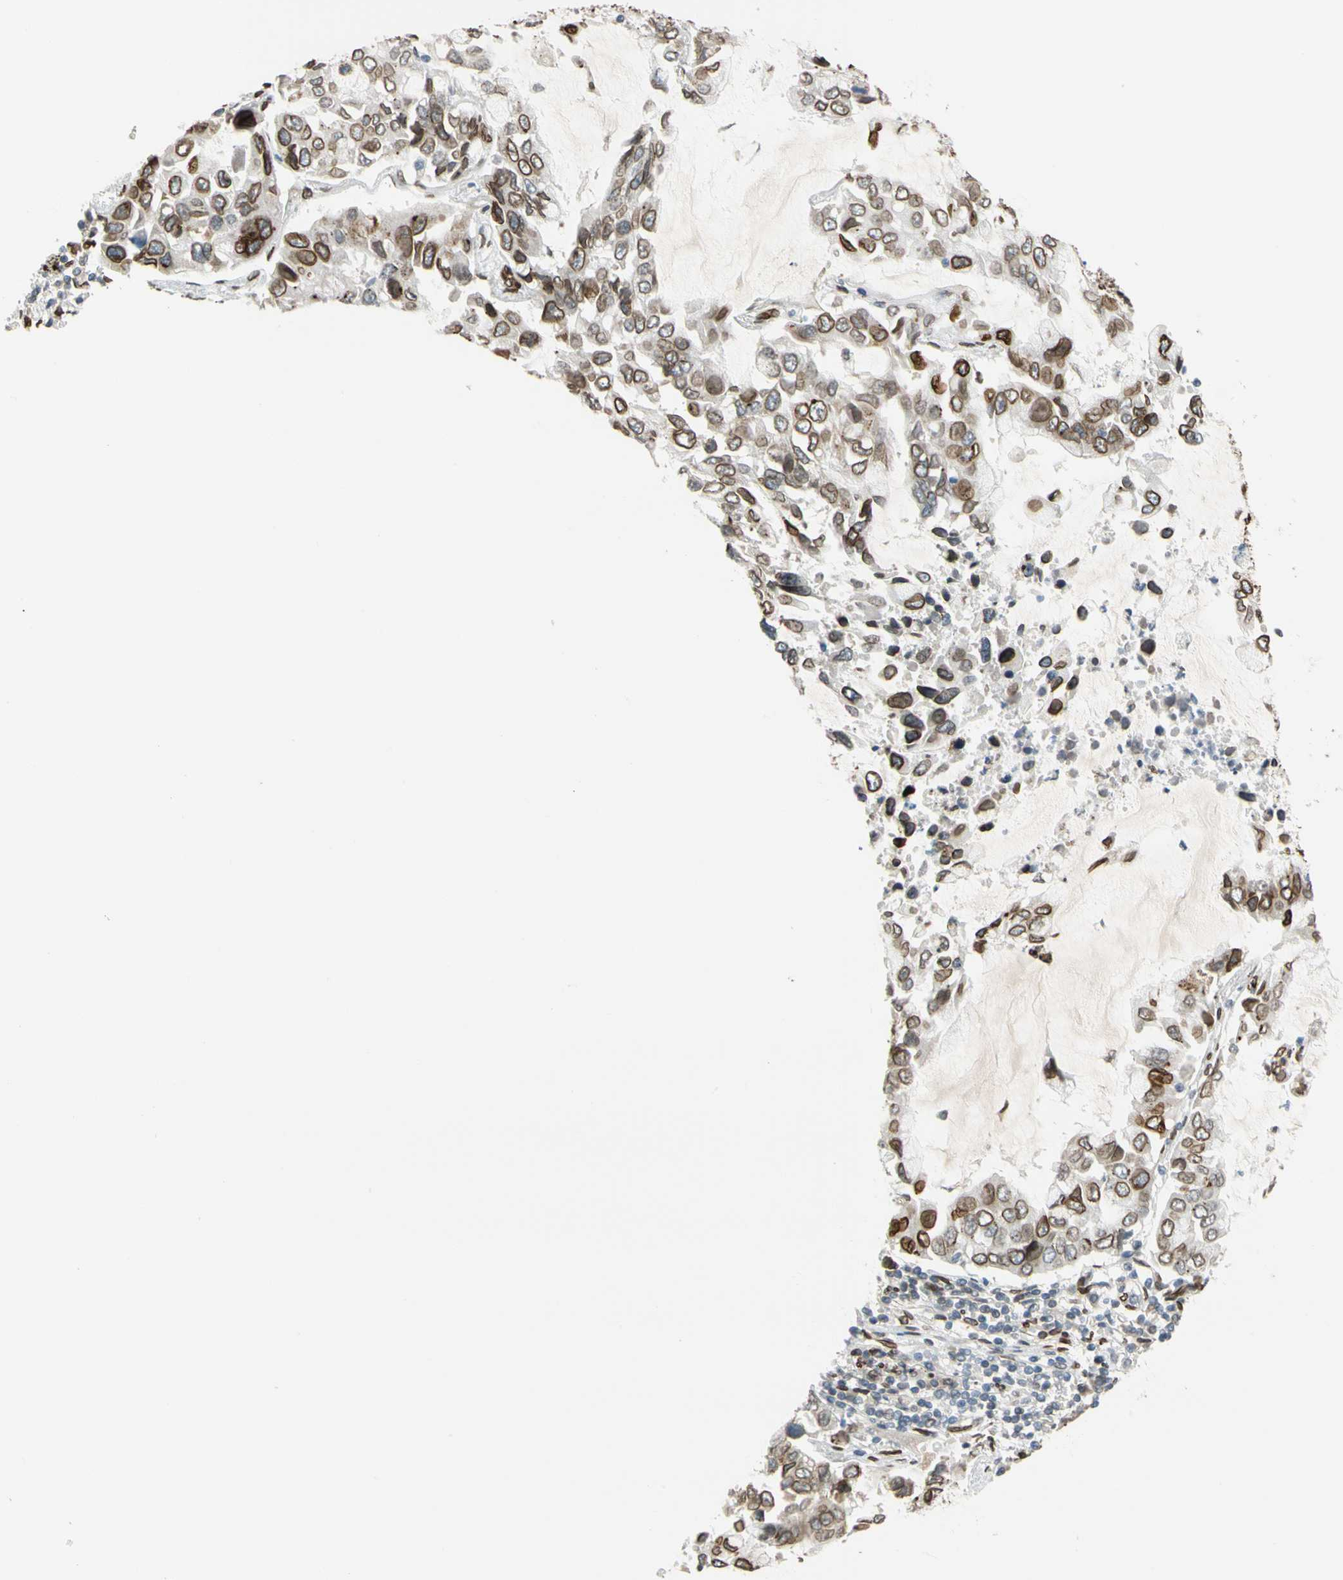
{"staining": {"intensity": "strong", "quantity": ">75%", "location": "cytoplasmic/membranous,nuclear"}, "tissue": "lung cancer", "cell_type": "Tumor cells", "image_type": "cancer", "snomed": [{"axis": "morphology", "description": "Adenocarcinoma, NOS"}, {"axis": "topography", "description": "Lung"}], "caption": "Lung adenocarcinoma tissue shows strong cytoplasmic/membranous and nuclear staining in approximately >75% of tumor cells", "gene": "SUN1", "patient": {"sex": "male", "age": 64}}